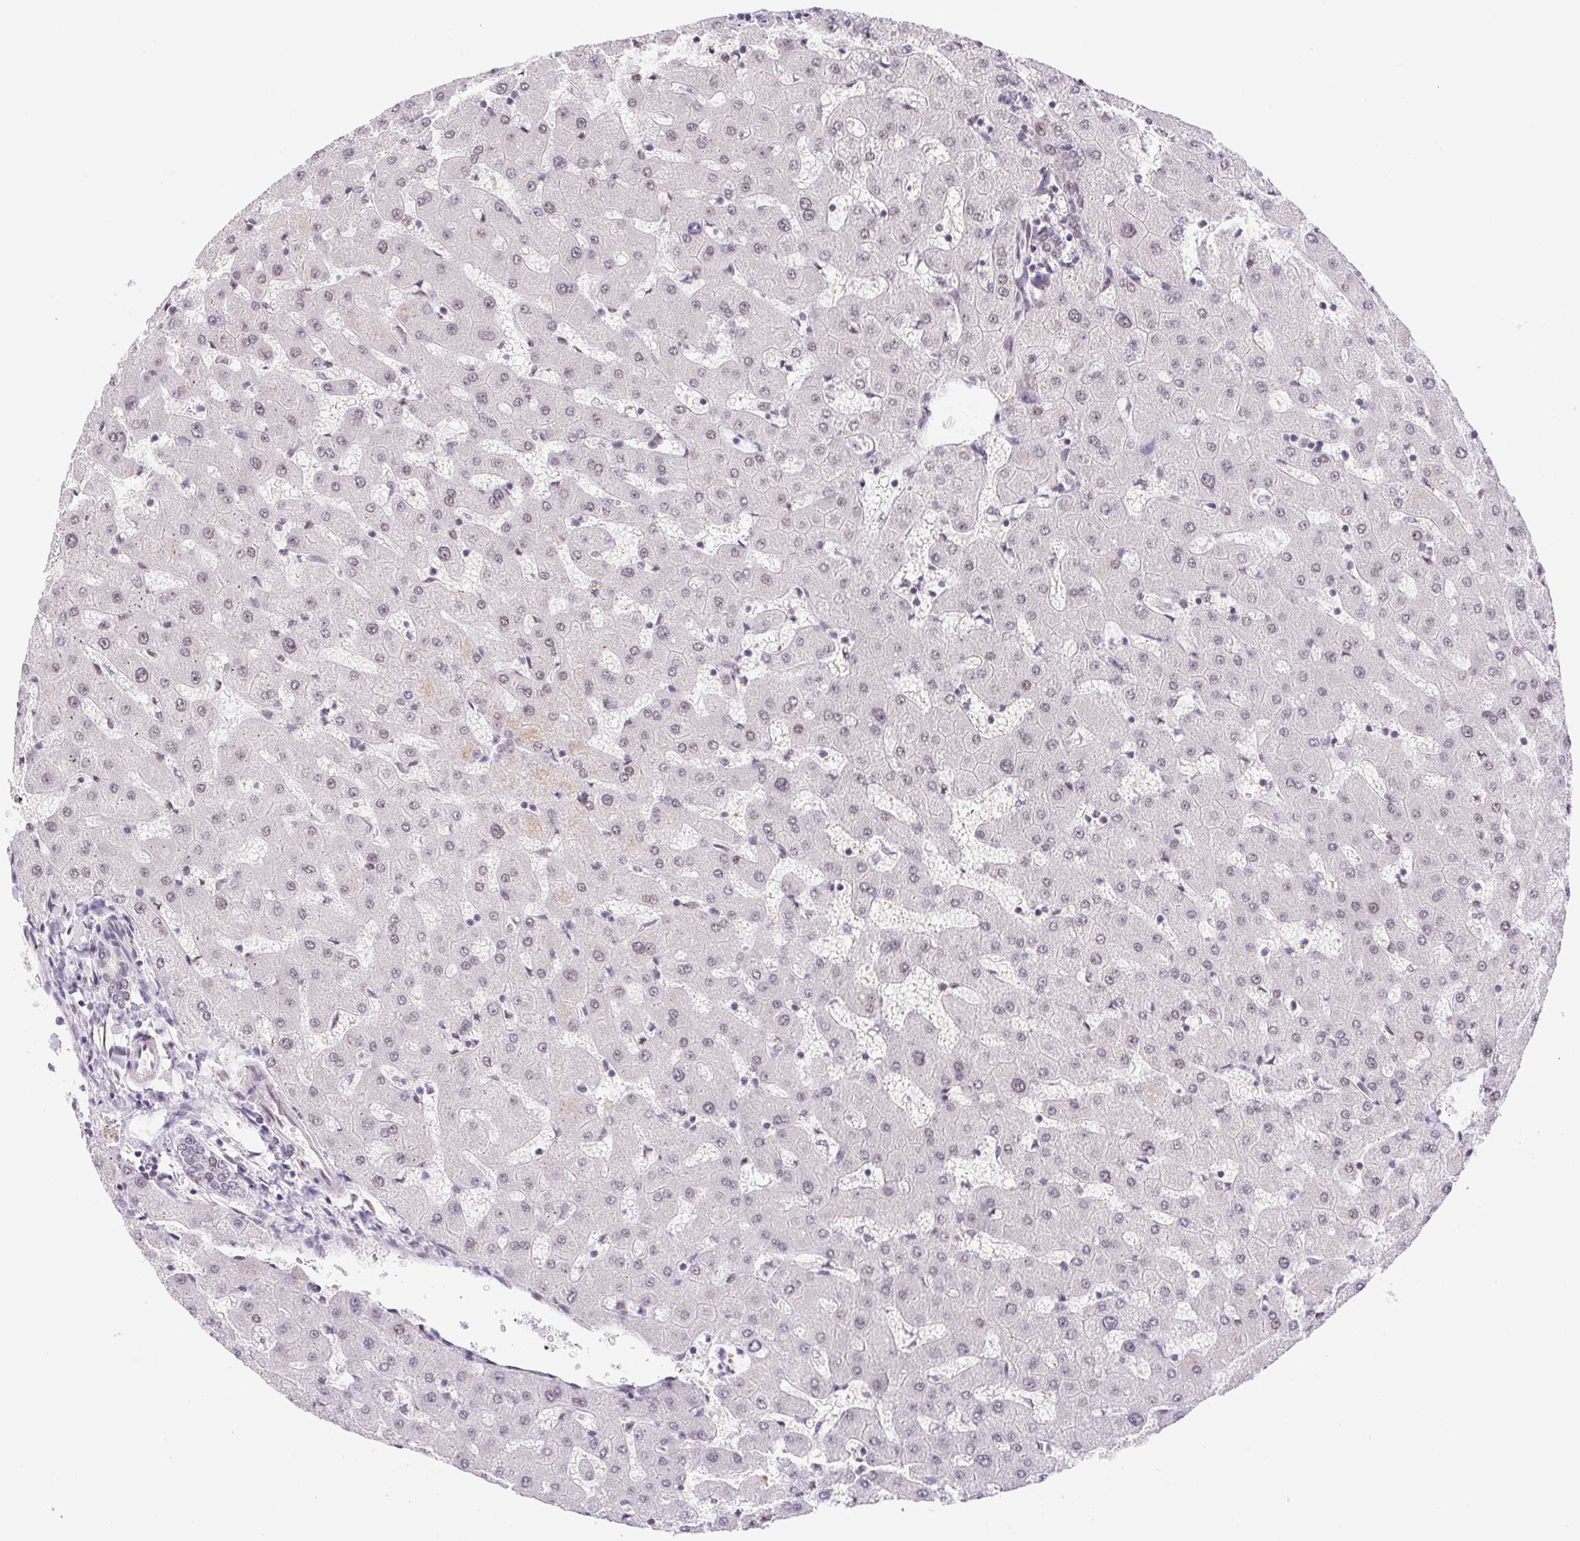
{"staining": {"intensity": "weak", "quantity": "<25%", "location": "nuclear"}, "tissue": "liver", "cell_type": "Cholangiocytes", "image_type": "normal", "snomed": [{"axis": "morphology", "description": "Normal tissue, NOS"}, {"axis": "topography", "description": "Liver"}], "caption": "This is an immunohistochemistry (IHC) histopathology image of unremarkable human liver. There is no expression in cholangiocytes.", "gene": "CAND1", "patient": {"sex": "female", "age": 63}}